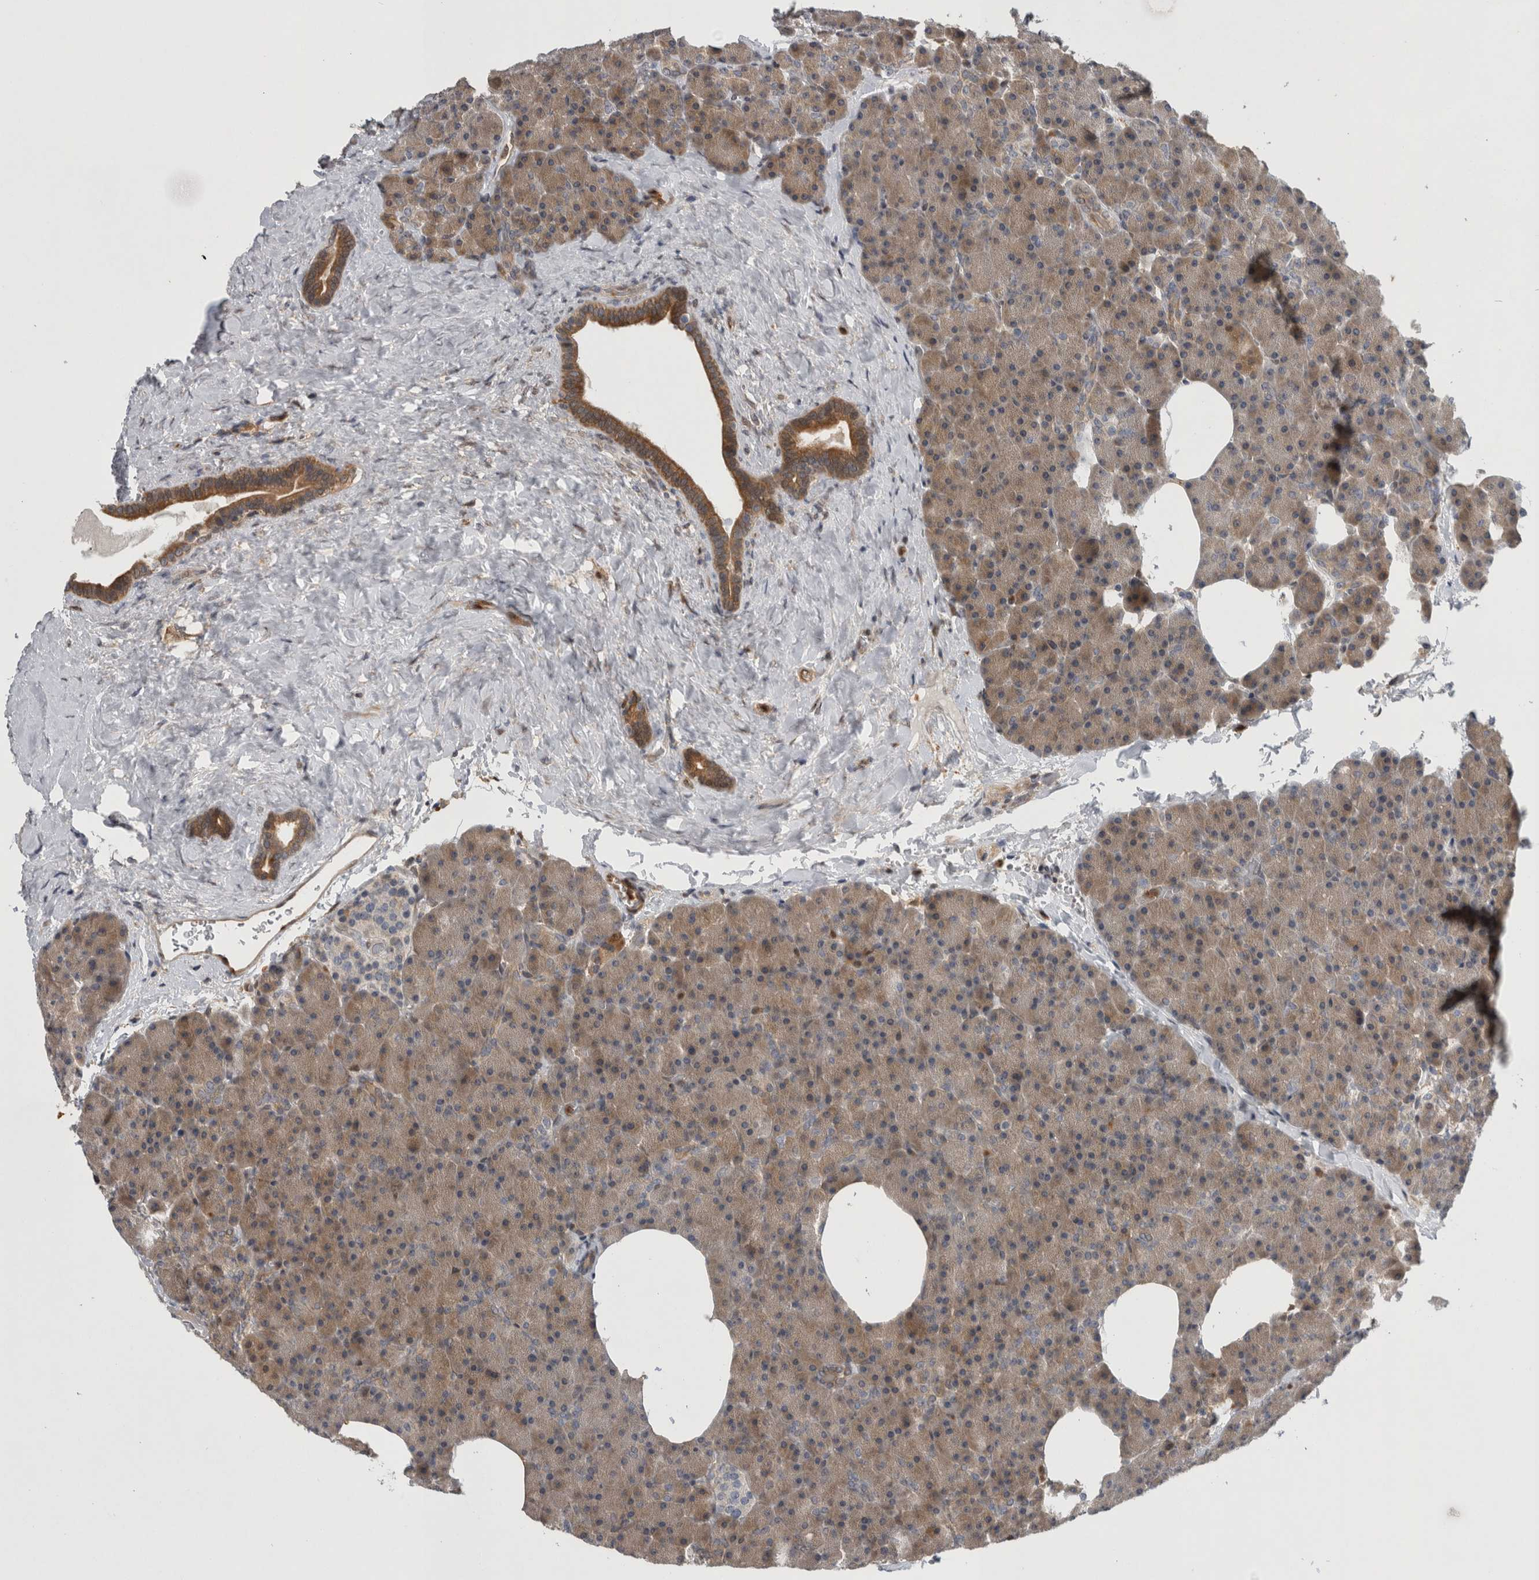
{"staining": {"intensity": "moderate", "quantity": ">75%", "location": "cytoplasmic/membranous"}, "tissue": "pancreas", "cell_type": "Exocrine glandular cells", "image_type": "normal", "snomed": [{"axis": "morphology", "description": "Normal tissue, NOS"}, {"axis": "morphology", "description": "Carcinoid, malignant, NOS"}, {"axis": "topography", "description": "Pancreas"}], "caption": "Normal pancreas was stained to show a protein in brown. There is medium levels of moderate cytoplasmic/membranous positivity in about >75% of exocrine glandular cells. The protein is stained brown, and the nuclei are stained in blue (DAB IHC with brightfield microscopy, high magnification).", "gene": "ASTN2", "patient": {"sex": "female", "age": 35}}